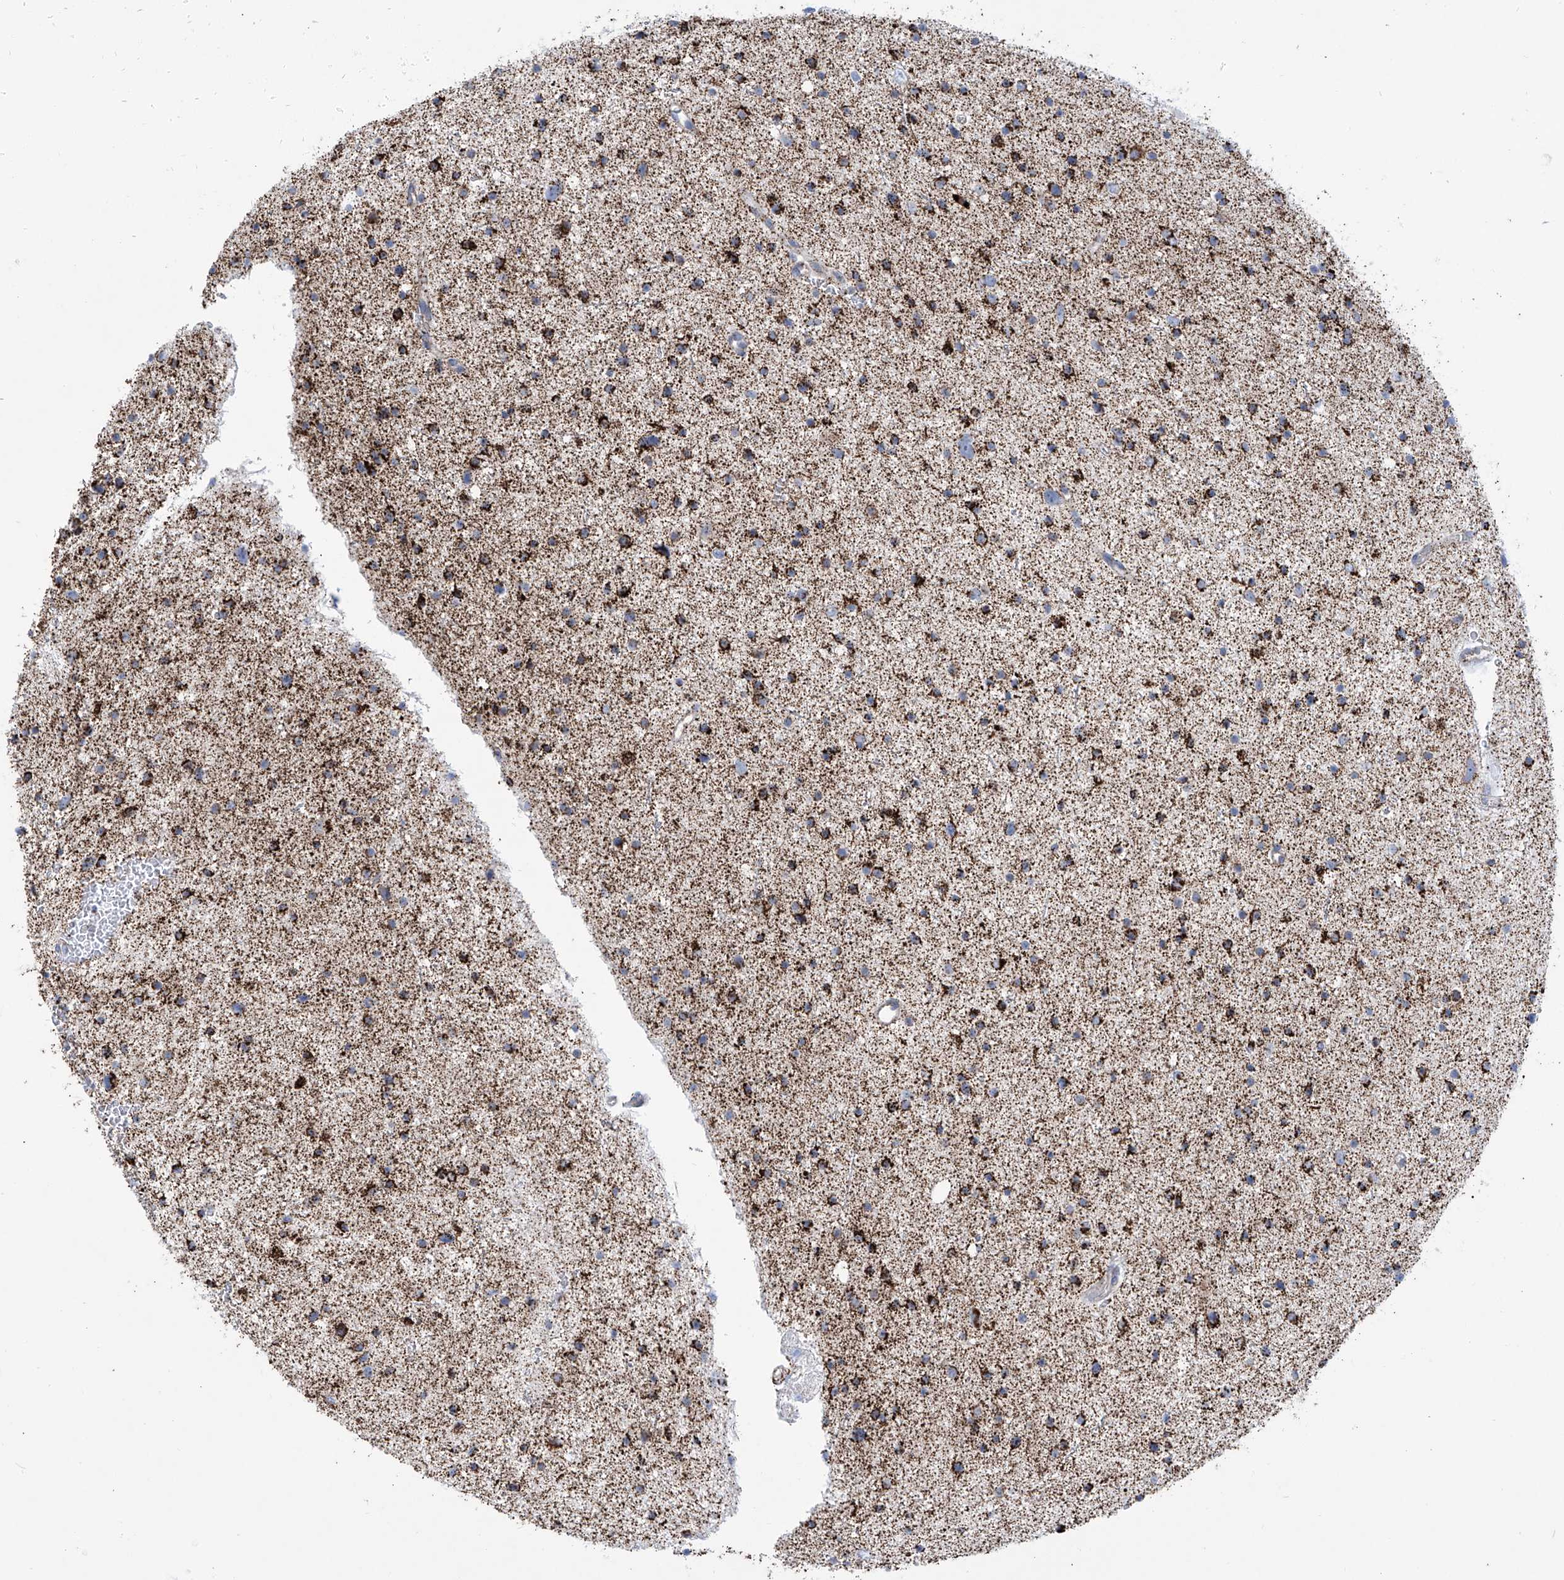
{"staining": {"intensity": "strong", "quantity": ">75%", "location": "cytoplasmic/membranous"}, "tissue": "glioma", "cell_type": "Tumor cells", "image_type": "cancer", "snomed": [{"axis": "morphology", "description": "Glioma, malignant, Low grade"}, {"axis": "topography", "description": "Brain"}], "caption": "Strong cytoplasmic/membranous positivity is seen in approximately >75% of tumor cells in glioma. The staining is performed using DAB brown chromogen to label protein expression. The nuclei are counter-stained blue using hematoxylin.", "gene": "ALDH6A1", "patient": {"sex": "female", "age": 37}}